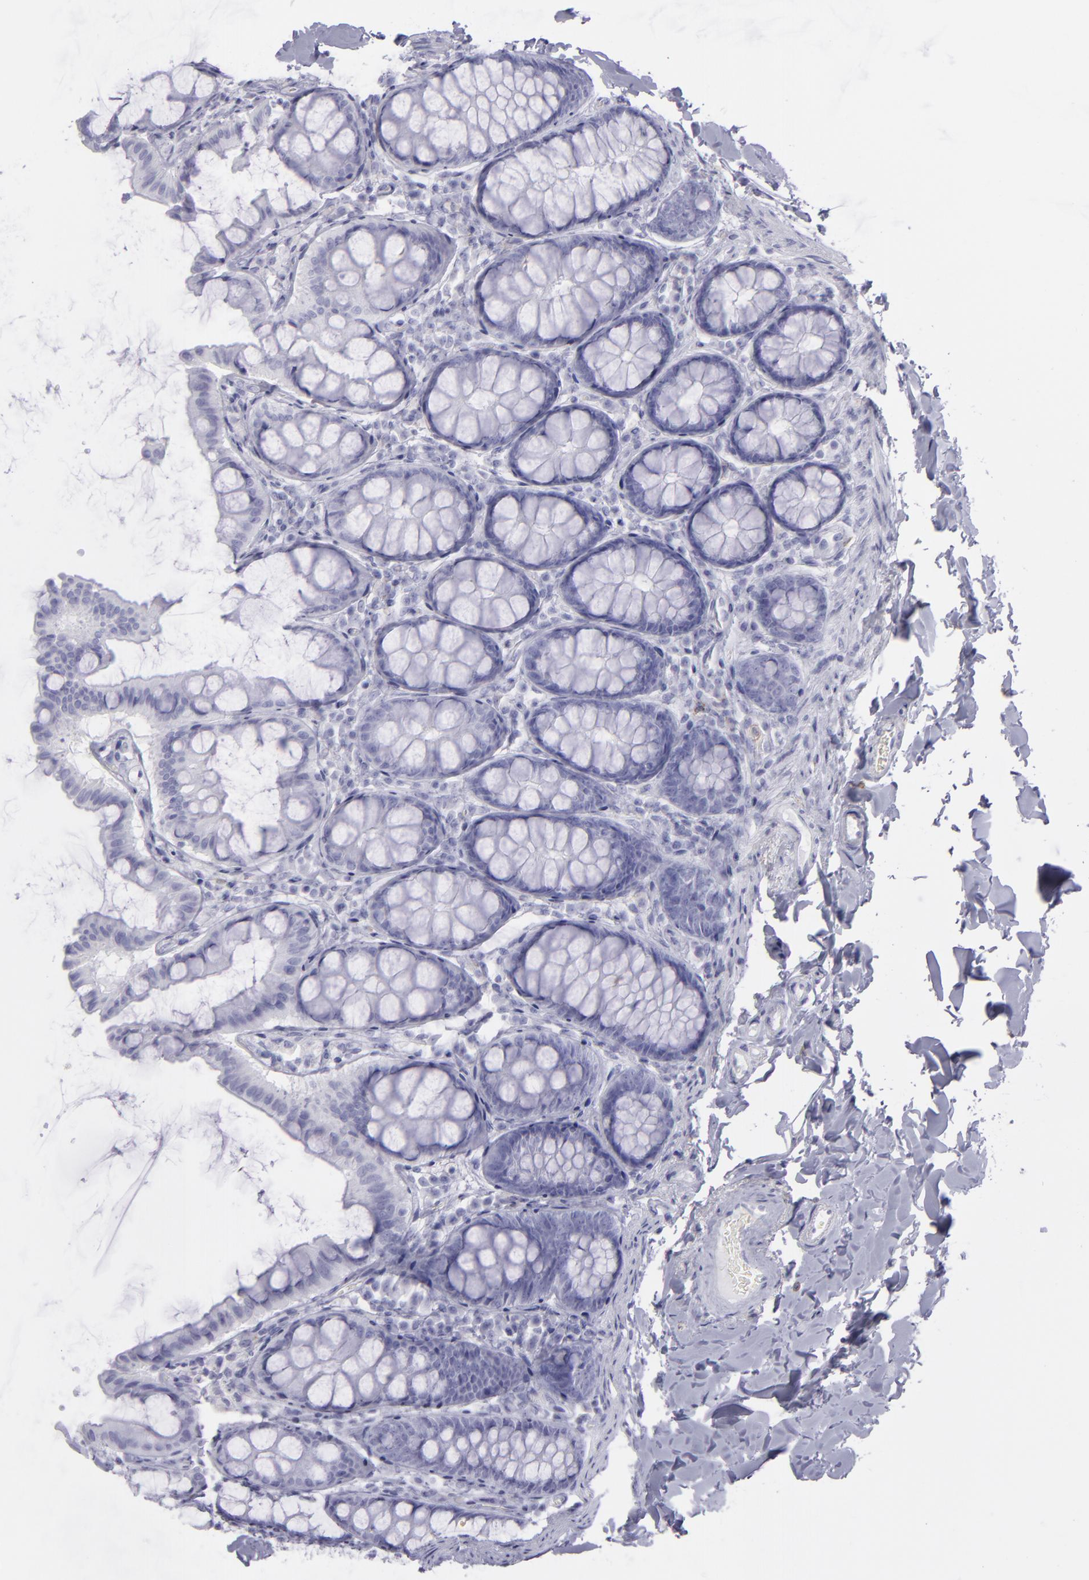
{"staining": {"intensity": "negative", "quantity": "none", "location": "none"}, "tissue": "colon", "cell_type": "Endothelial cells", "image_type": "normal", "snomed": [{"axis": "morphology", "description": "Normal tissue, NOS"}, {"axis": "topography", "description": "Colon"}], "caption": "Immunohistochemistry (IHC) of unremarkable human colon shows no staining in endothelial cells.", "gene": "SELPLG", "patient": {"sex": "female", "age": 61}}